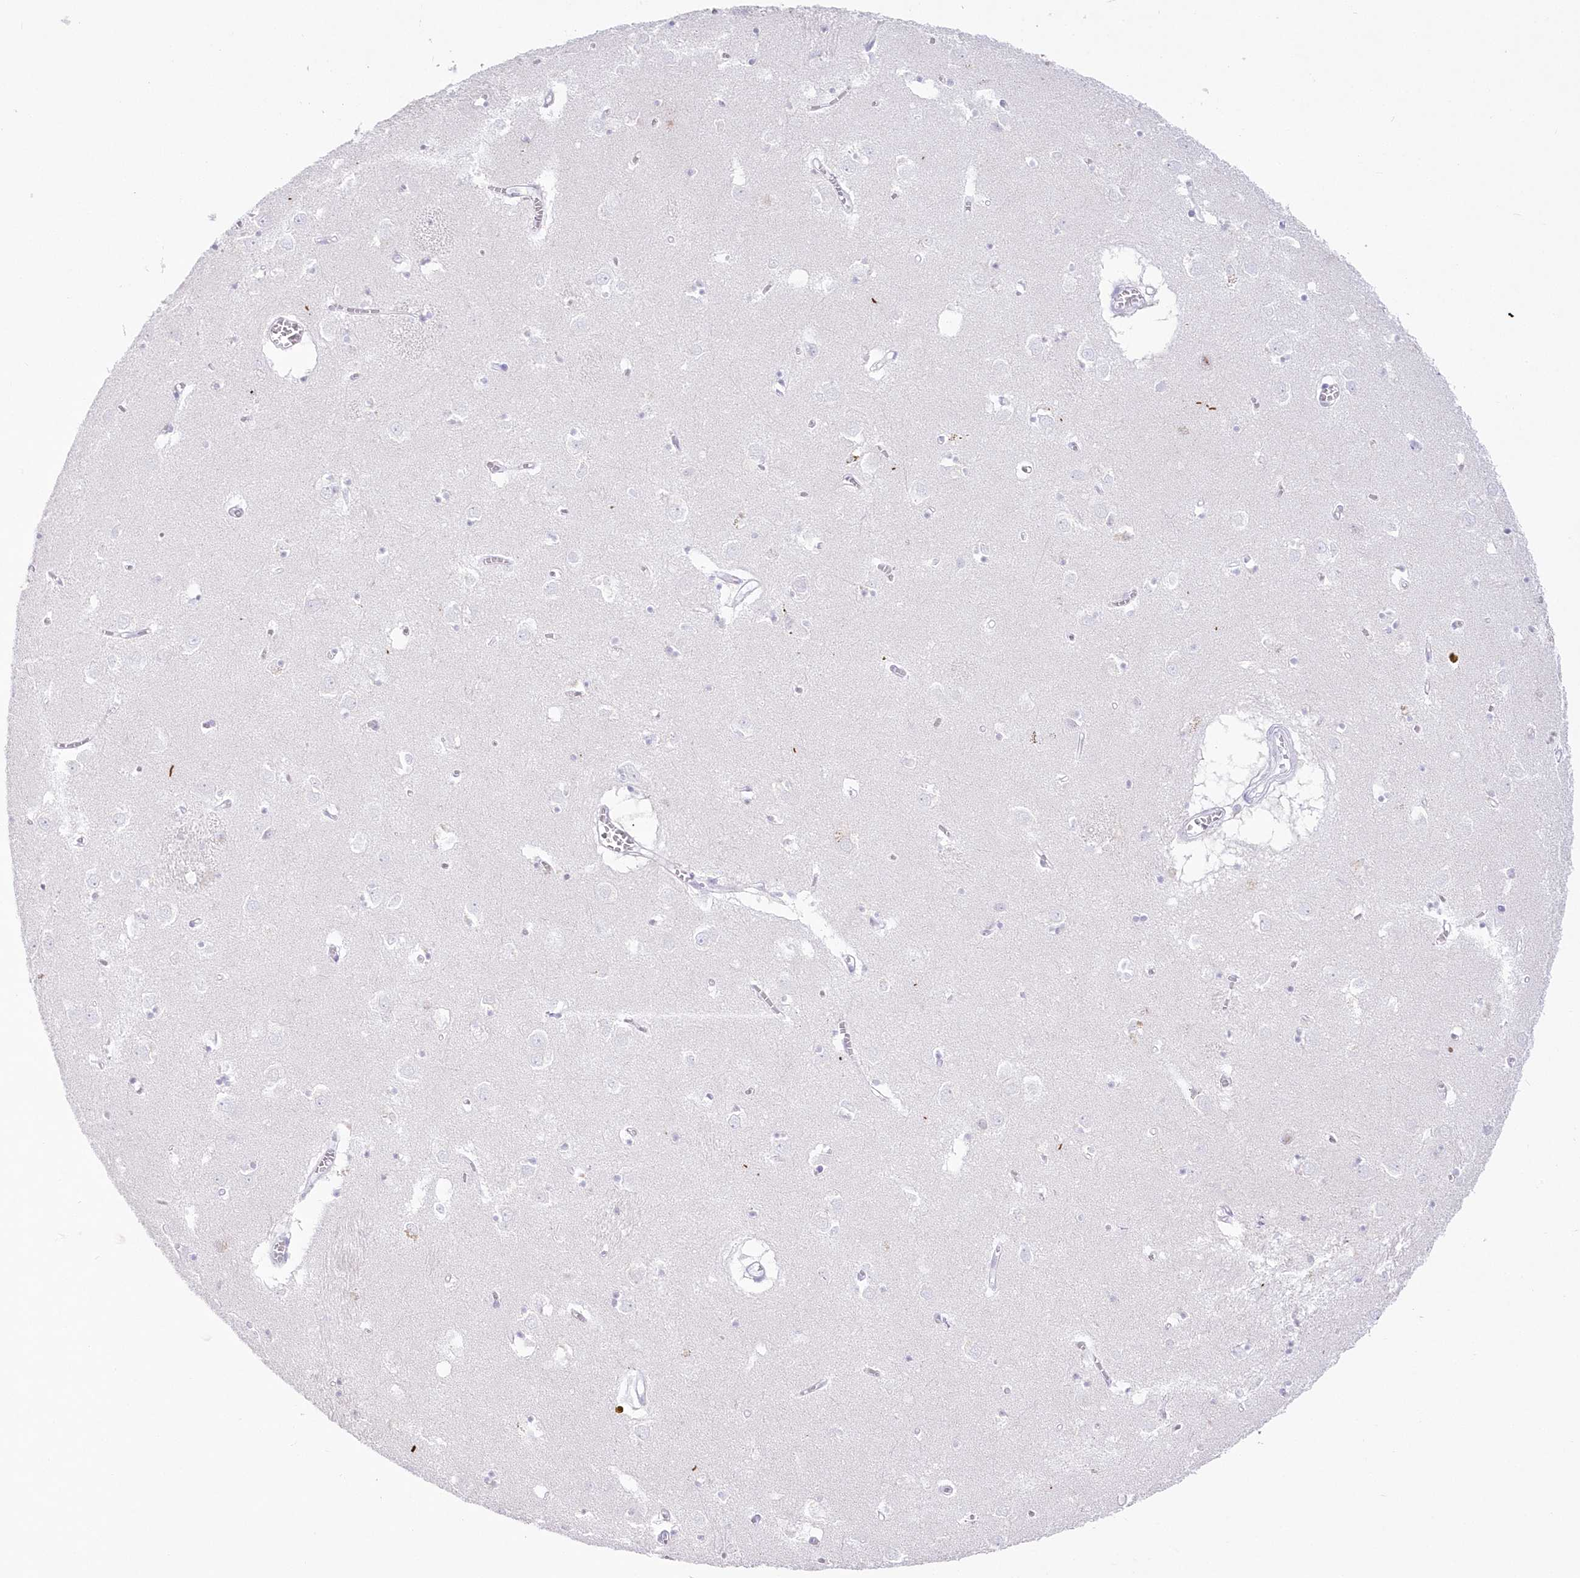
{"staining": {"intensity": "negative", "quantity": "none", "location": "none"}, "tissue": "caudate", "cell_type": "Glial cells", "image_type": "normal", "snomed": [{"axis": "morphology", "description": "Normal tissue, NOS"}, {"axis": "topography", "description": "Lateral ventricle wall"}], "caption": "Protein analysis of normal caudate shows no significant positivity in glial cells. (DAB immunohistochemistry (IHC) visualized using brightfield microscopy, high magnification).", "gene": "ZNF843", "patient": {"sex": "male", "age": 70}}